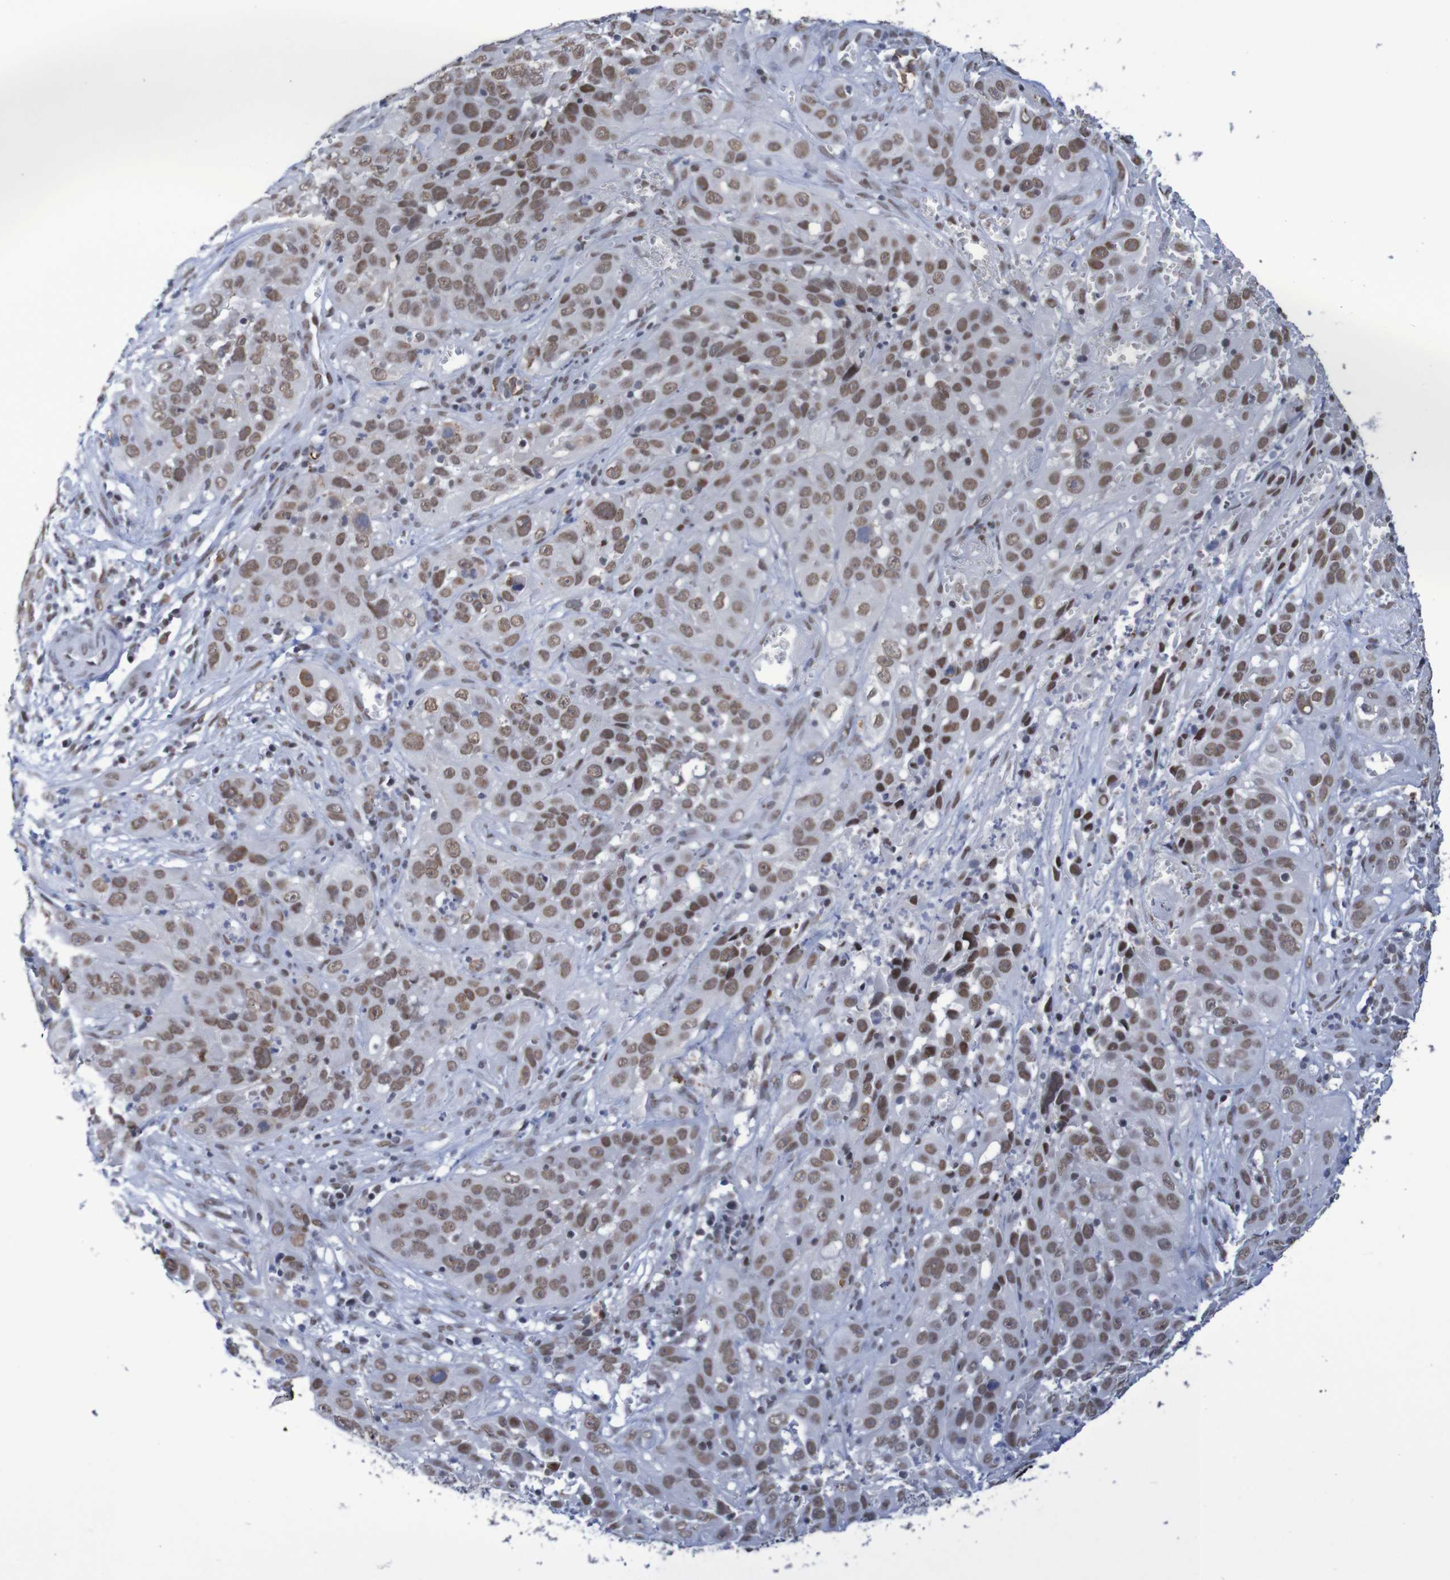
{"staining": {"intensity": "moderate", "quantity": ">75%", "location": "nuclear"}, "tissue": "cervical cancer", "cell_type": "Tumor cells", "image_type": "cancer", "snomed": [{"axis": "morphology", "description": "Squamous cell carcinoma, NOS"}, {"axis": "topography", "description": "Cervix"}], "caption": "Immunohistochemistry micrograph of neoplastic tissue: human cervical cancer (squamous cell carcinoma) stained using IHC reveals medium levels of moderate protein expression localized specifically in the nuclear of tumor cells, appearing as a nuclear brown color.", "gene": "MRTFB", "patient": {"sex": "female", "age": 32}}